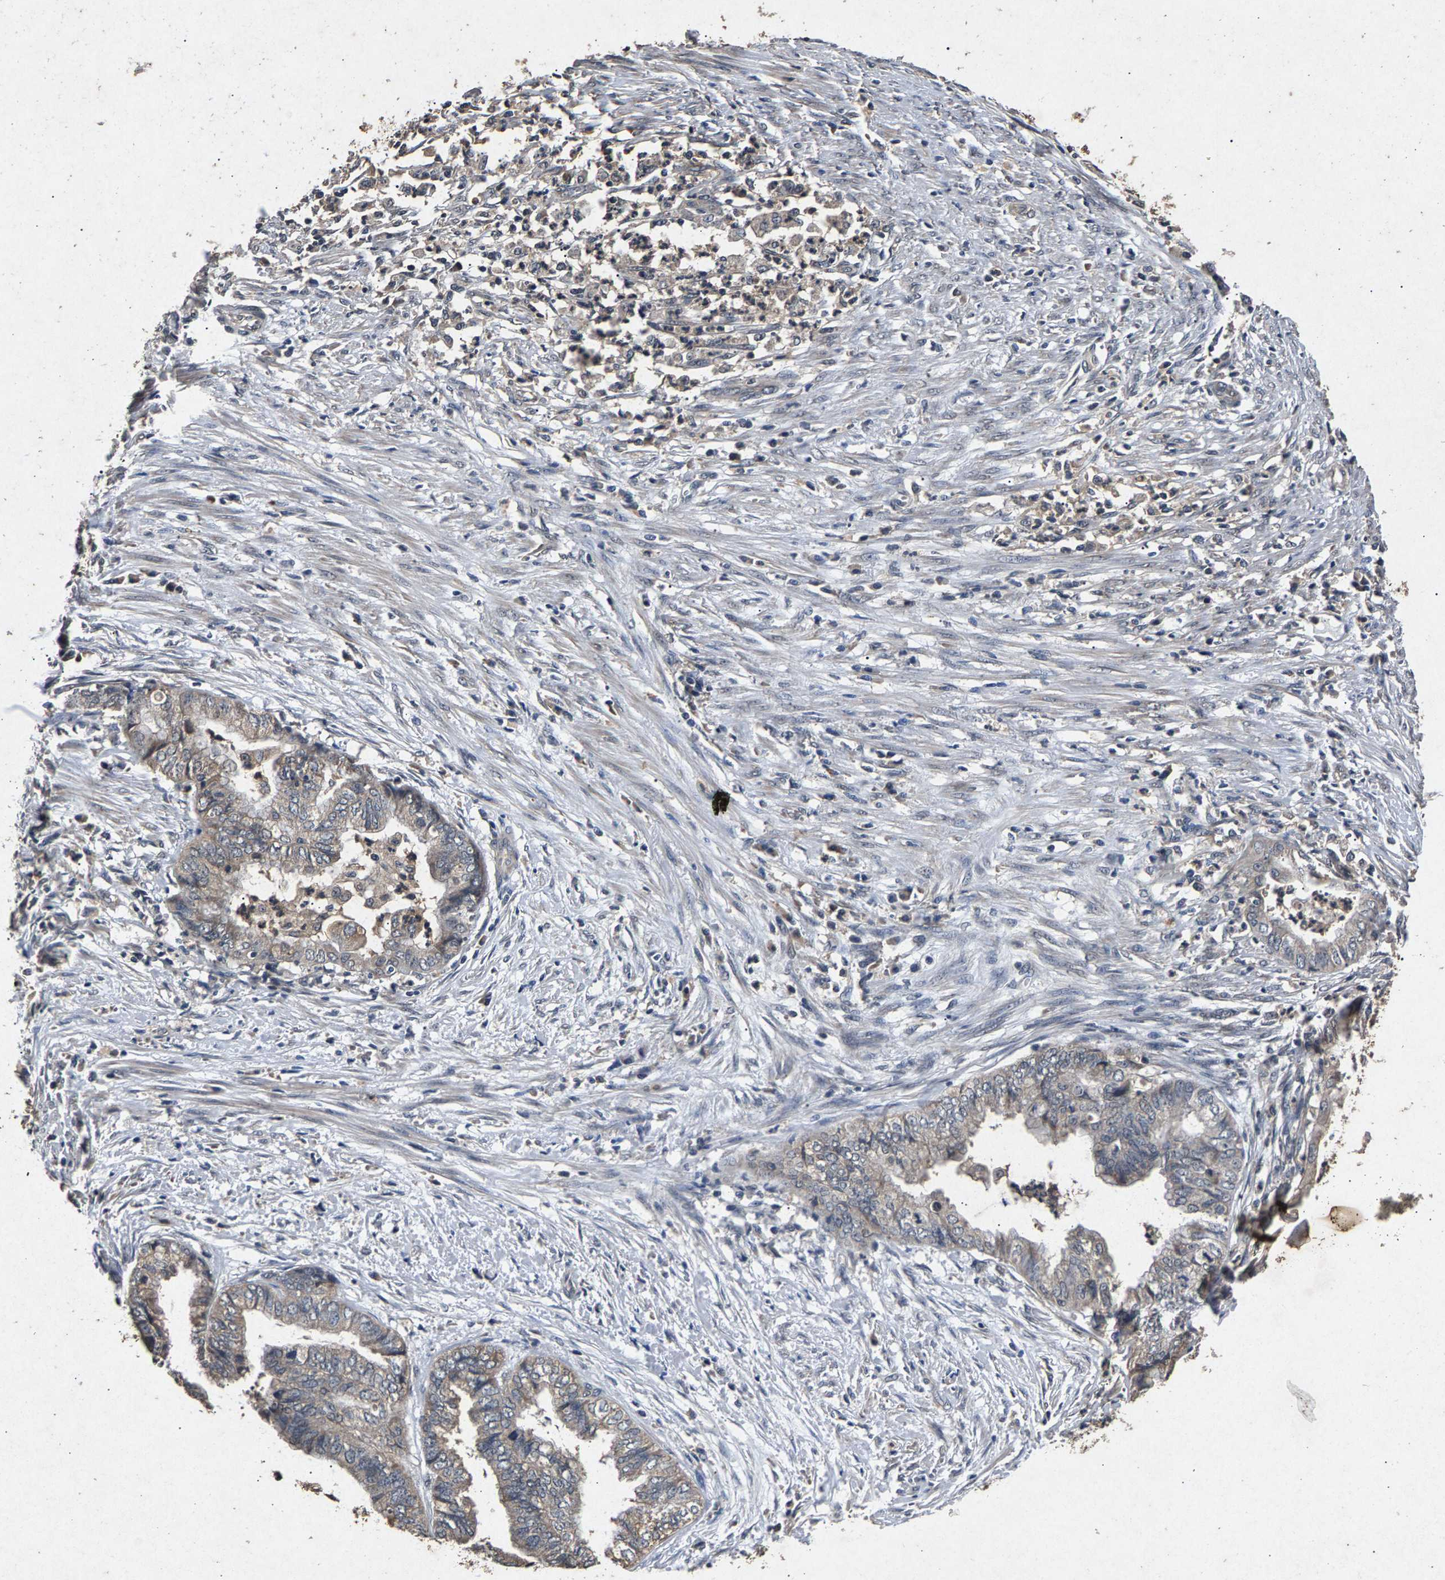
{"staining": {"intensity": "weak", "quantity": "<25%", "location": "cytoplasmic/membranous"}, "tissue": "endometrial cancer", "cell_type": "Tumor cells", "image_type": "cancer", "snomed": [{"axis": "morphology", "description": "Necrosis, NOS"}, {"axis": "morphology", "description": "Adenocarcinoma, NOS"}, {"axis": "topography", "description": "Endometrium"}], "caption": "A histopathology image of human endometrial cancer (adenocarcinoma) is negative for staining in tumor cells.", "gene": "PPP1CC", "patient": {"sex": "female", "age": 79}}